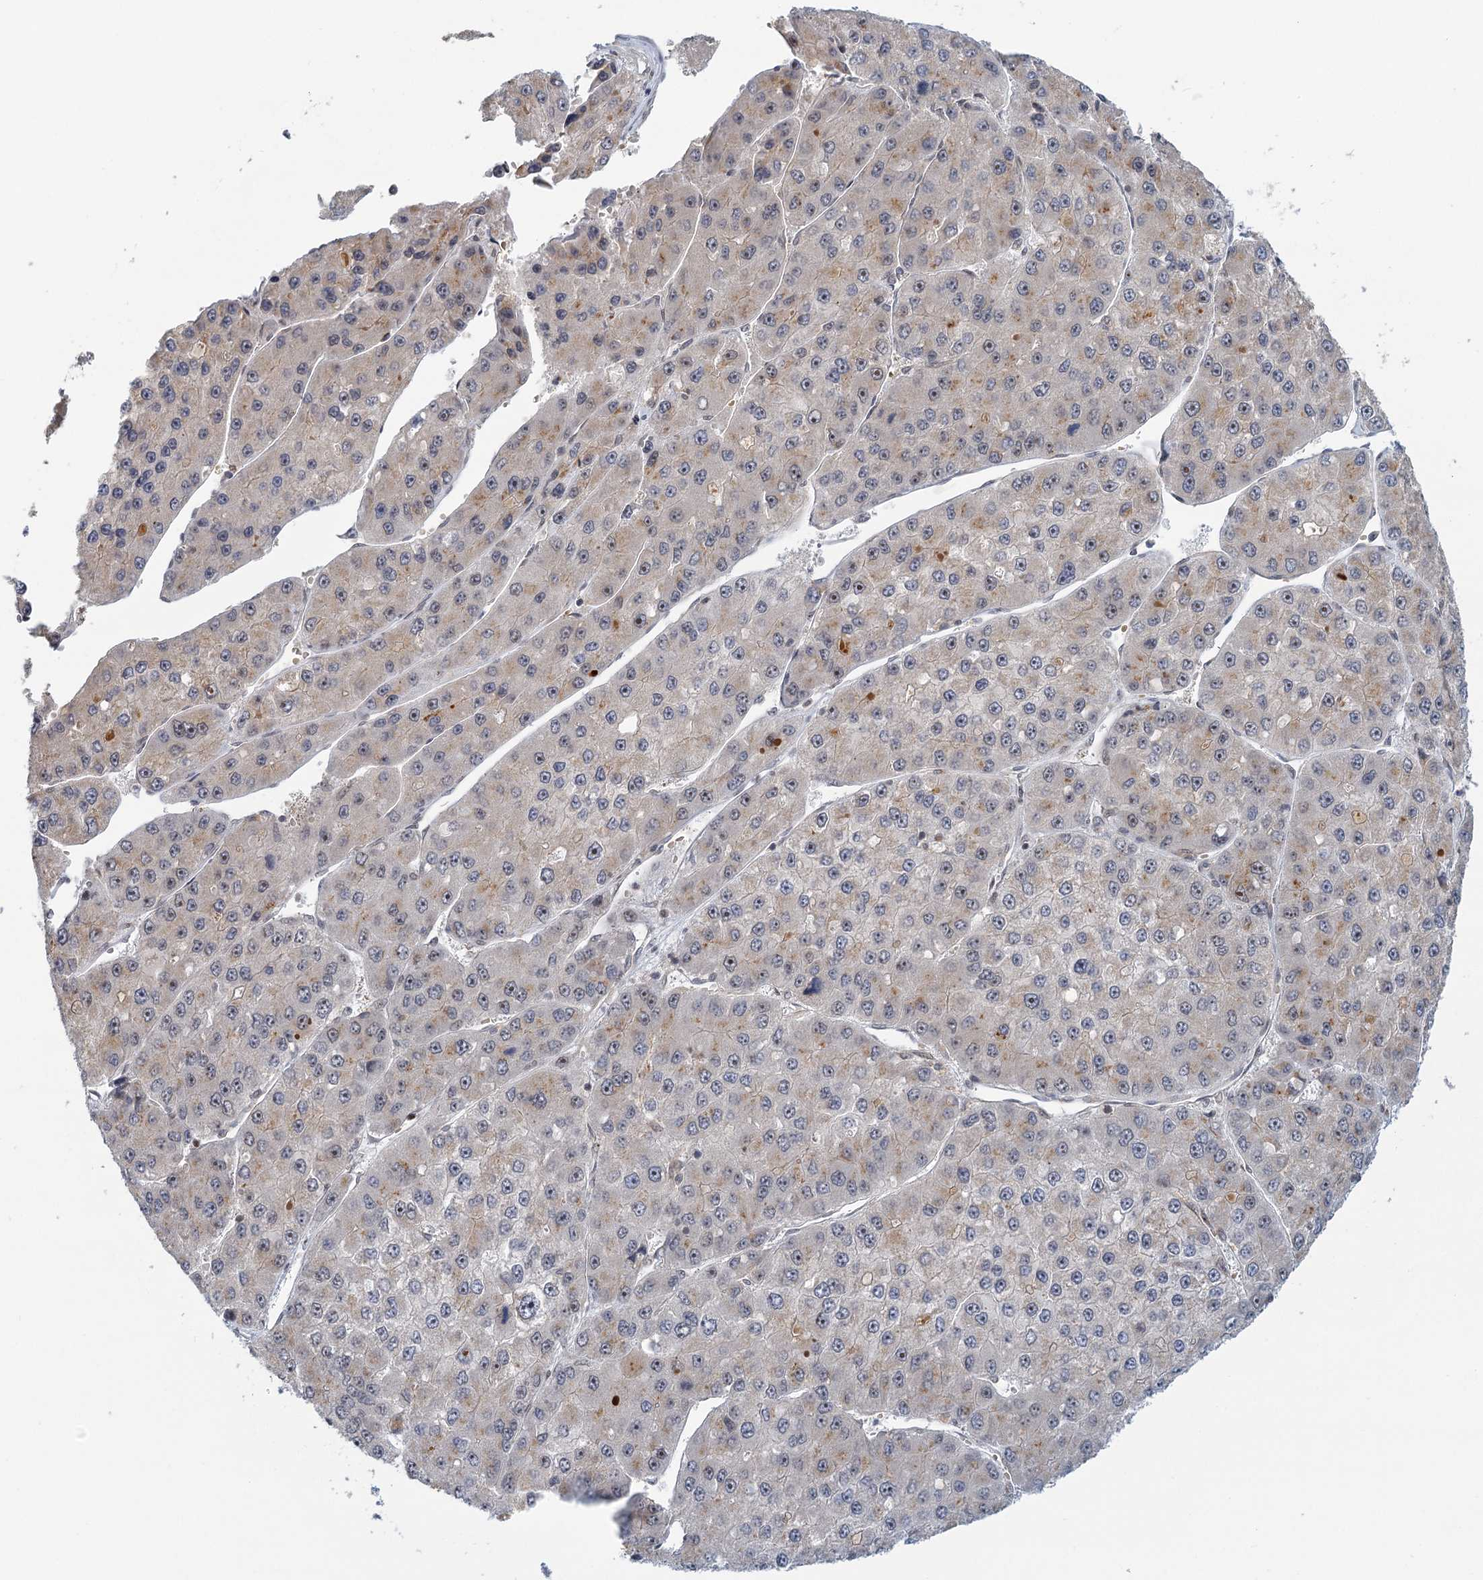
{"staining": {"intensity": "negative", "quantity": "none", "location": "none"}, "tissue": "liver cancer", "cell_type": "Tumor cells", "image_type": "cancer", "snomed": [{"axis": "morphology", "description": "Carcinoma, Hepatocellular, NOS"}, {"axis": "topography", "description": "Liver"}], "caption": "High magnification brightfield microscopy of liver cancer (hepatocellular carcinoma) stained with DAB (brown) and counterstained with hematoxylin (blue): tumor cells show no significant staining. Nuclei are stained in blue.", "gene": "TREX1", "patient": {"sex": "female", "age": 73}}